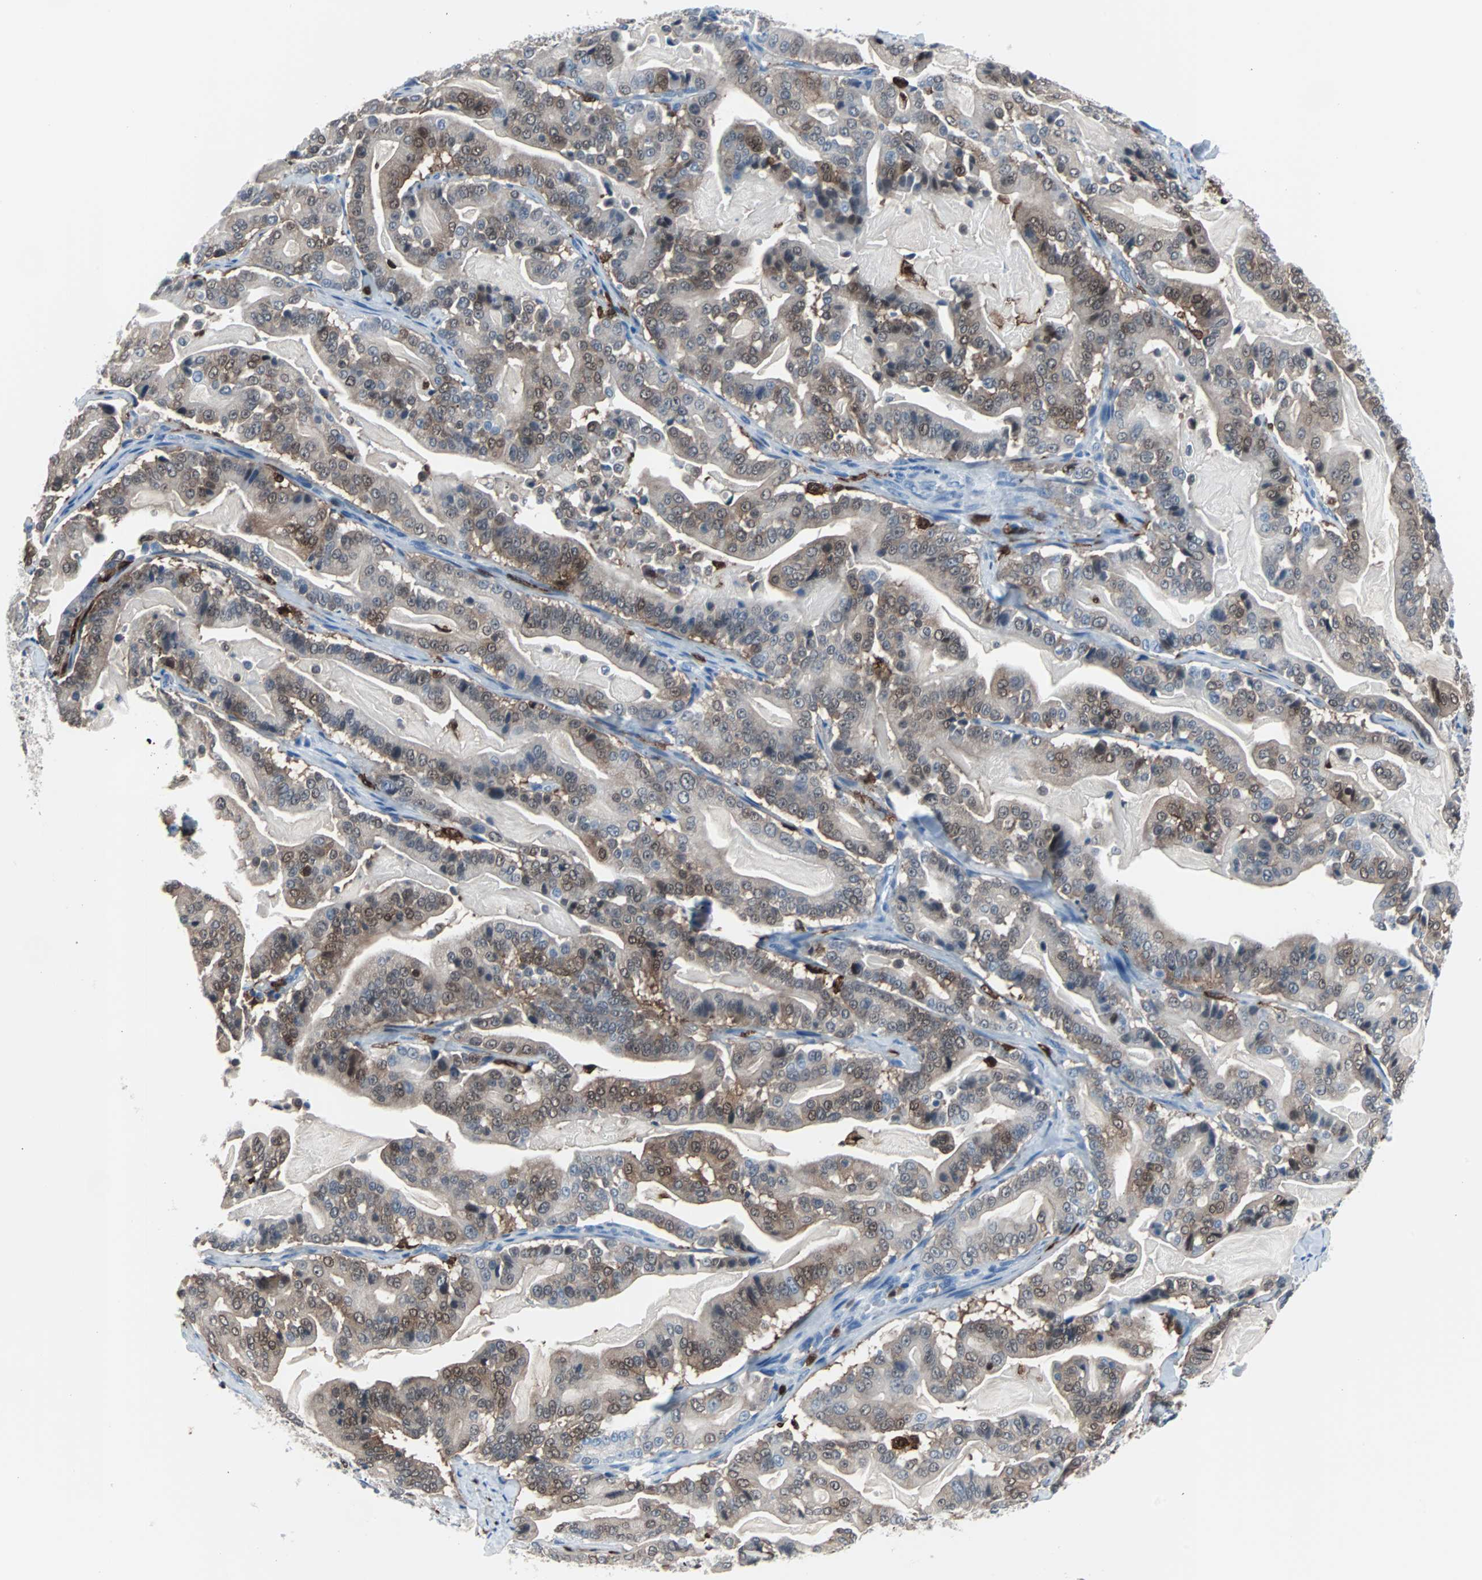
{"staining": {"intensity": "moderate", "quantity": "25%-75%", "location": "cytoplasmic/membranous"}, "tissue": "pancreatic cancer", "cell_type": "Tumor cells", "image_type": "cancer", "snomed": [{"axis": "morphology", "description": "Adenocarcinoma, NOS"}, {"axis": "topography", "description": "Pancreas"}], "caption": "The histopathology image exhibits a brown stain indicating the presence of a protein in the cytoplasmic/membranous of tumor cells in pancreatic adenocarcinoma.", "gene": "SYK", "patient": {"sex": "male", "age": 63}}